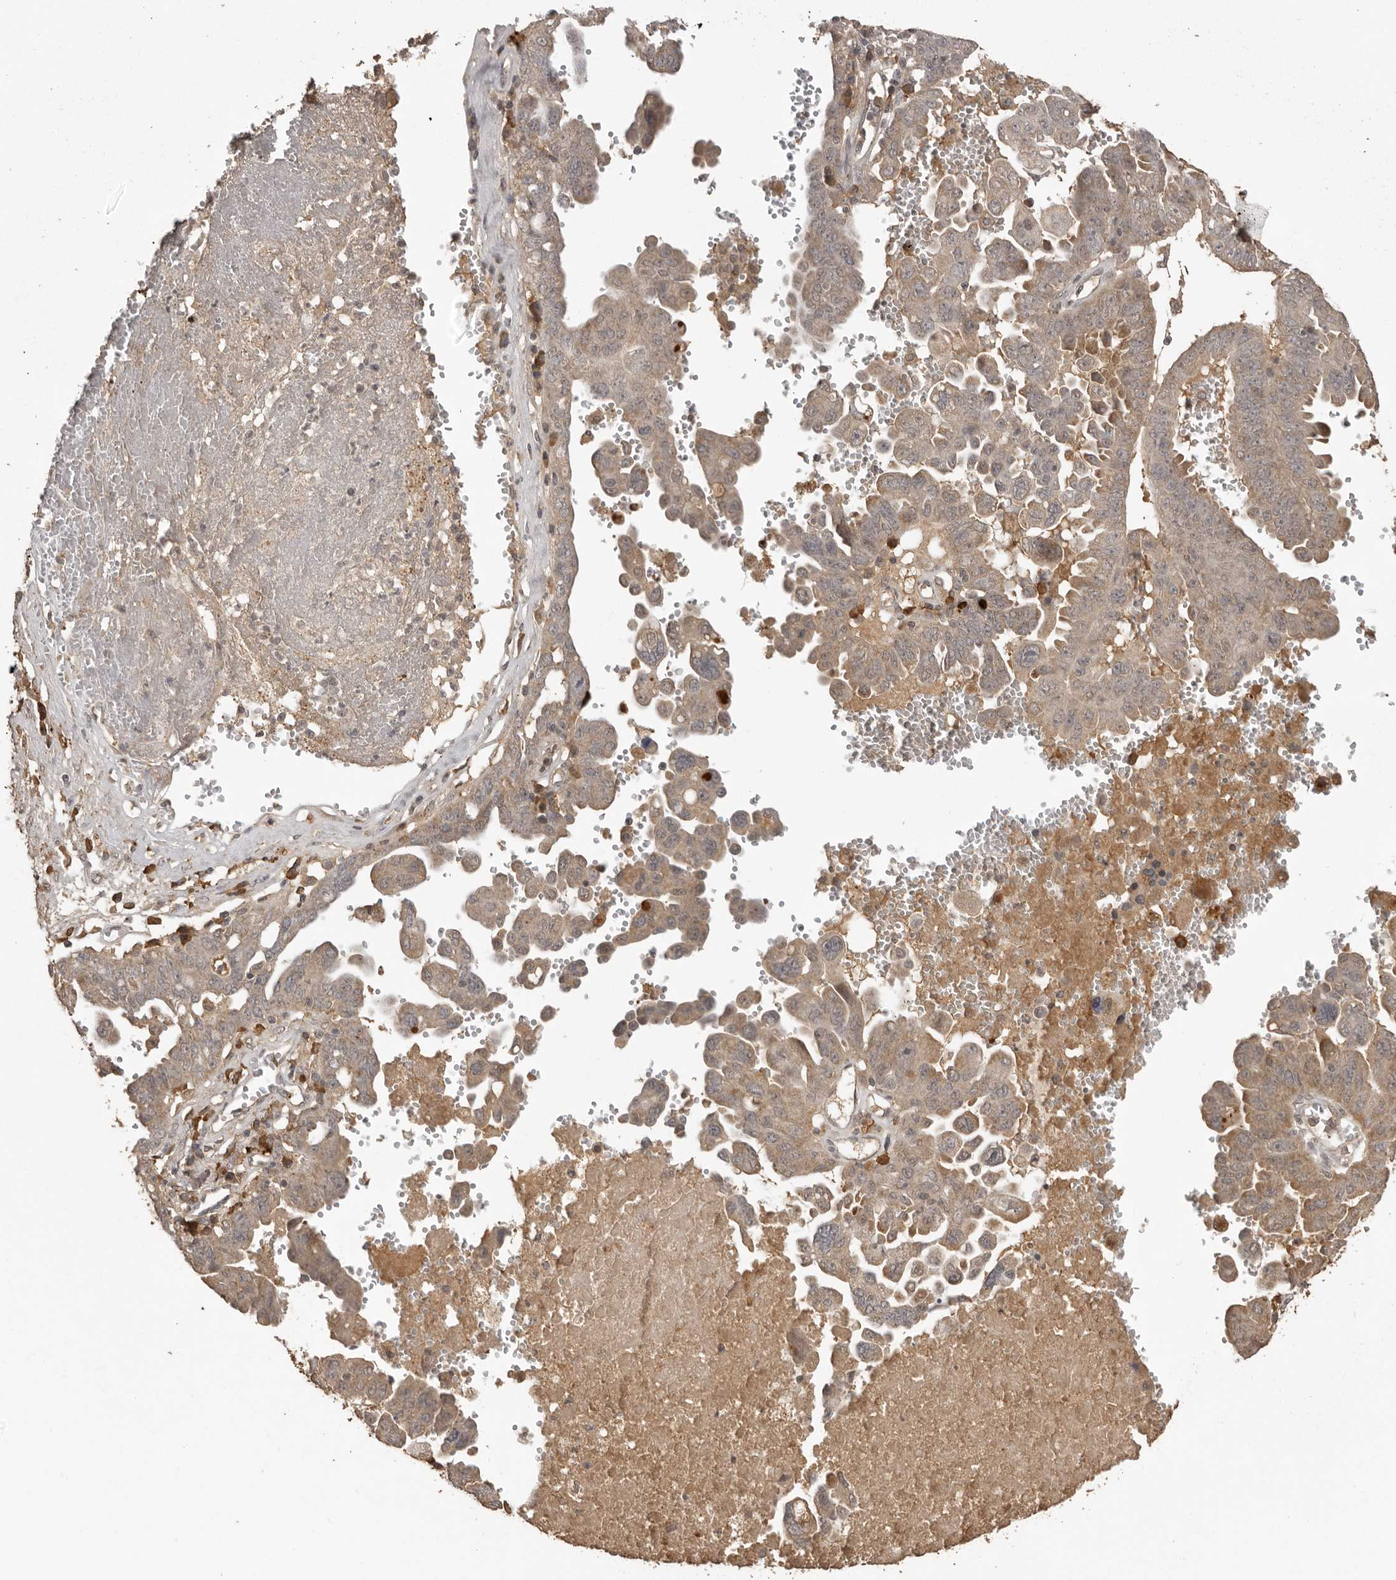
{"staining": {"intensity": "weak", "quantity": "25%-75%", "location": "cytoplasmic/membranous"}, "tissue": "ovarian cancer", "cell_type": "Tumor cells", "image_type": "cancer", "snomed": [{"axis": "morphology", "description": "Carcinoma, endometroid"}, {"axis": "topography", "description": "Ovary"}], "caption": "An immunohistochemistry (IHC) image of tumor tissue is shown. Protein staining in brown shows weak cytoplasmic/membranous positivity in ovarian cancer within tumor cells. Ihc stains the protein in brown and the nuclei are stained blue.", "gene": "CTF1", "patient": {"sex": "female", "age": 62}}